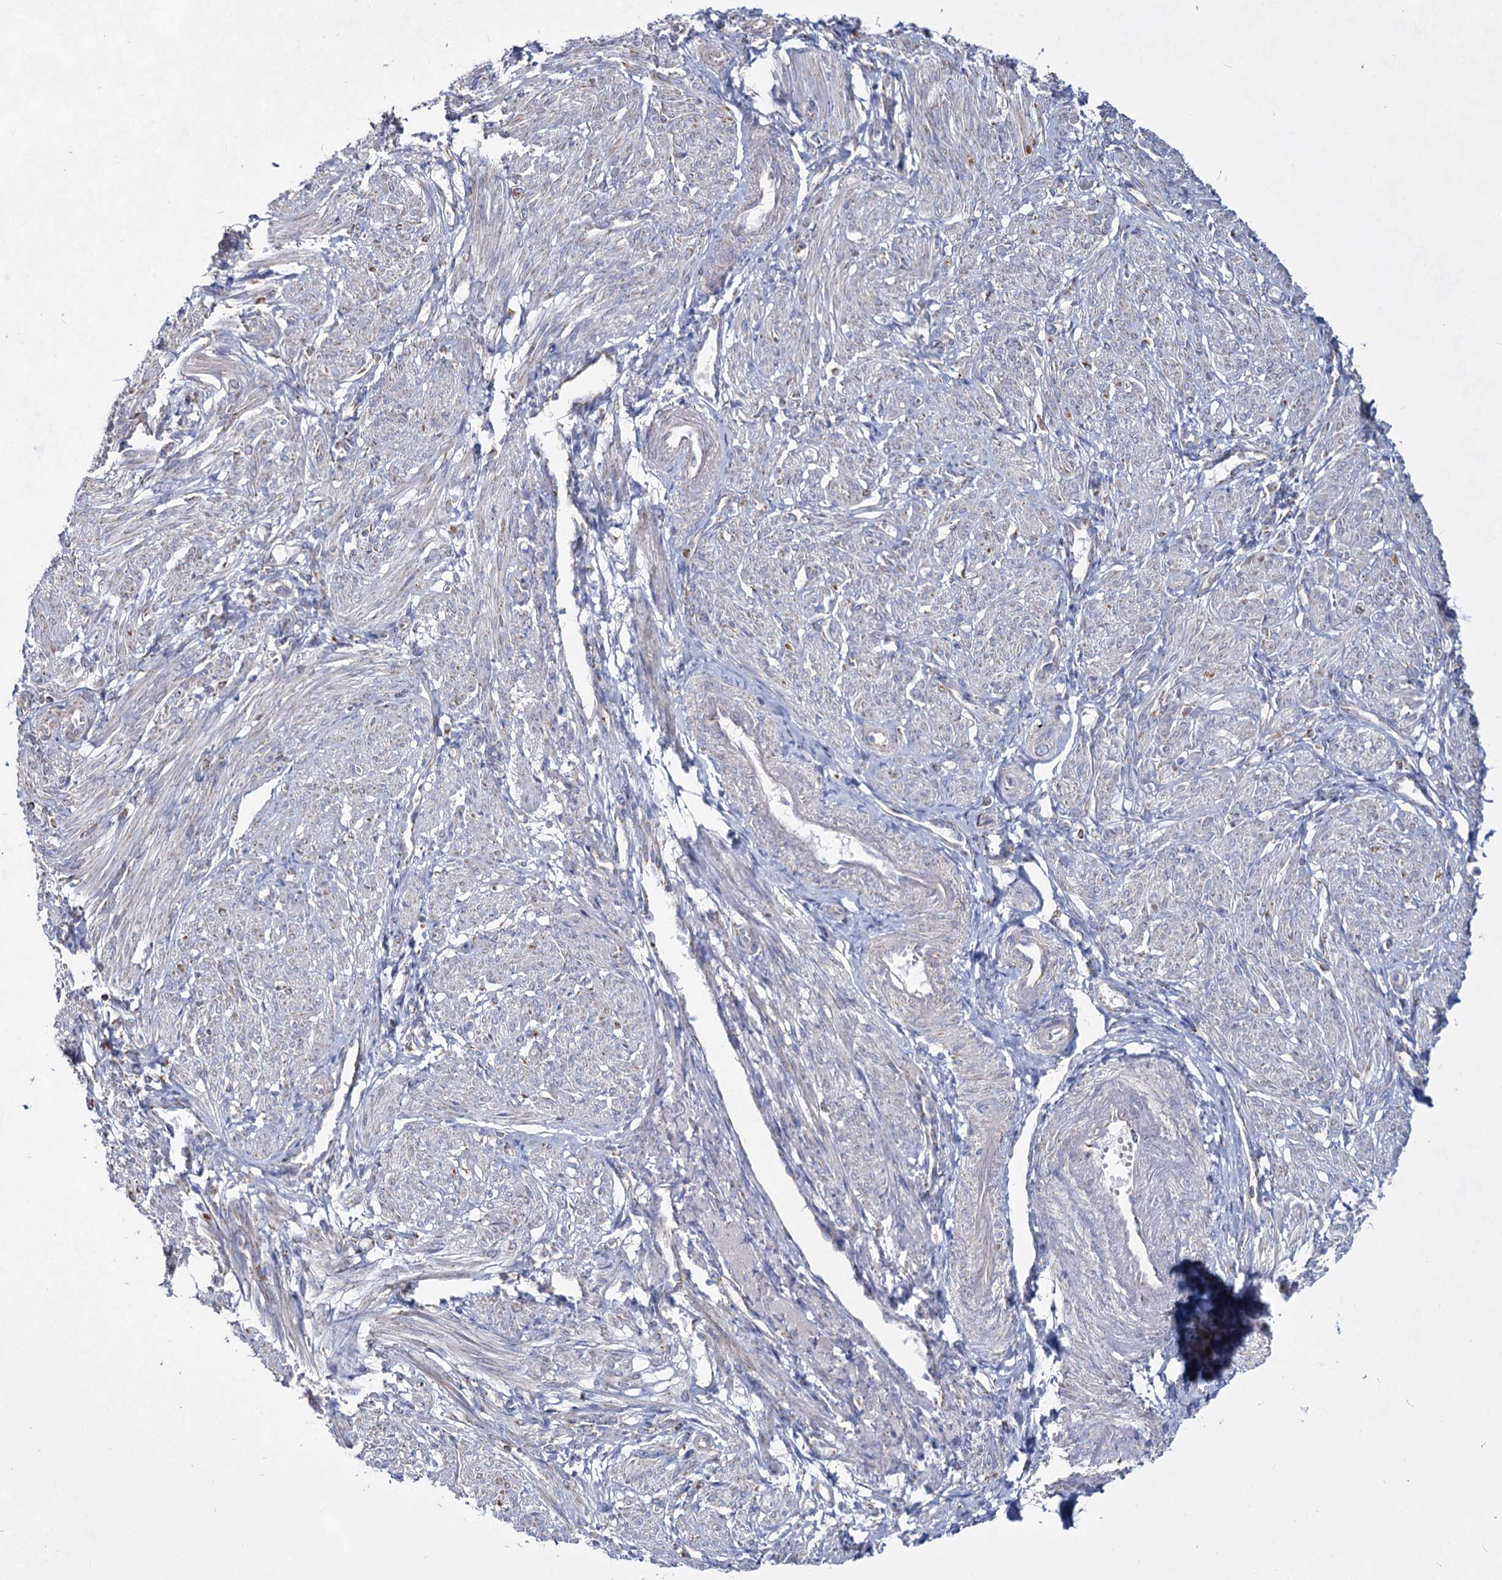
{"staining": {"intensity": "weak", "quantity": "<25%", "location": "cytoplasmic/membranous"}, "tissue": "smooth muscle", "cell_type": "Smooth muscle cells", "image_type": "normal", "snomed": [{"axis": "morphology", "description": "Normal tissue, NOS"}, {"axis": "topography", "description": "Smooth muscle"}], "caption": "There is no significant staining in smooth muscle cells of smooth muscle.", "gene": "CCDC73", "patient": {"sex": "female", "age": 39}}